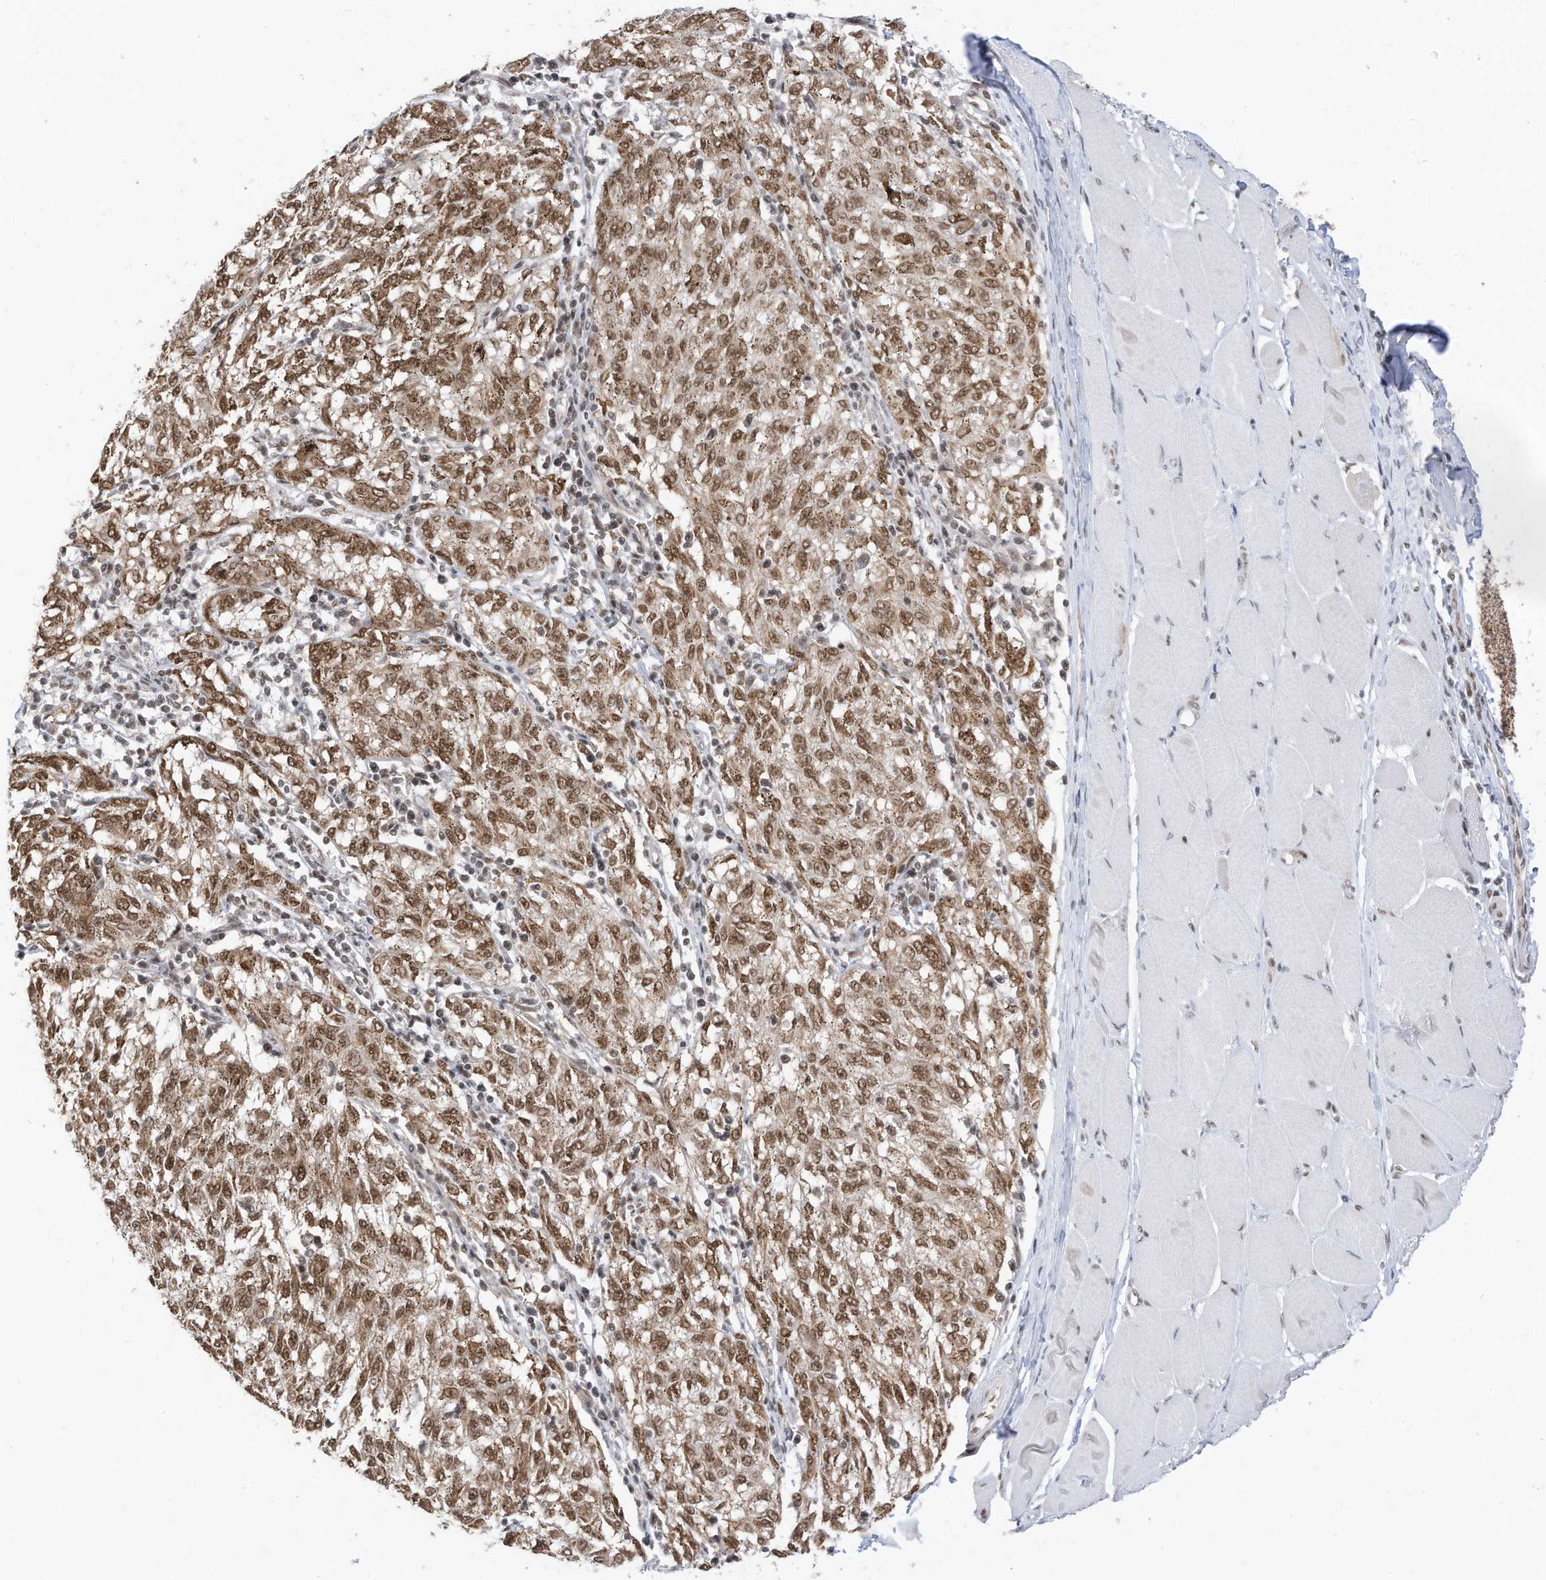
{"staining": {"intensity": "moderate", "quantity": ">75%", "location": "nuclear"}, "tissue": "melanoma", "cell_type": "Tumor cells", "image_type": "cancer", "snomed": [{"axis": "morphology", "description": "Malignant melanoma, NOS"}, {"axis": "topography", "description": "Skin"}], "caption": "About >75% of tumor cells in human malignant melanoma display moderate nuclear protein expression as visualized by brown immunohistochemical staining.", "gene": "AURKAIP1", "patient": {"sex": "female", "age": 72}}